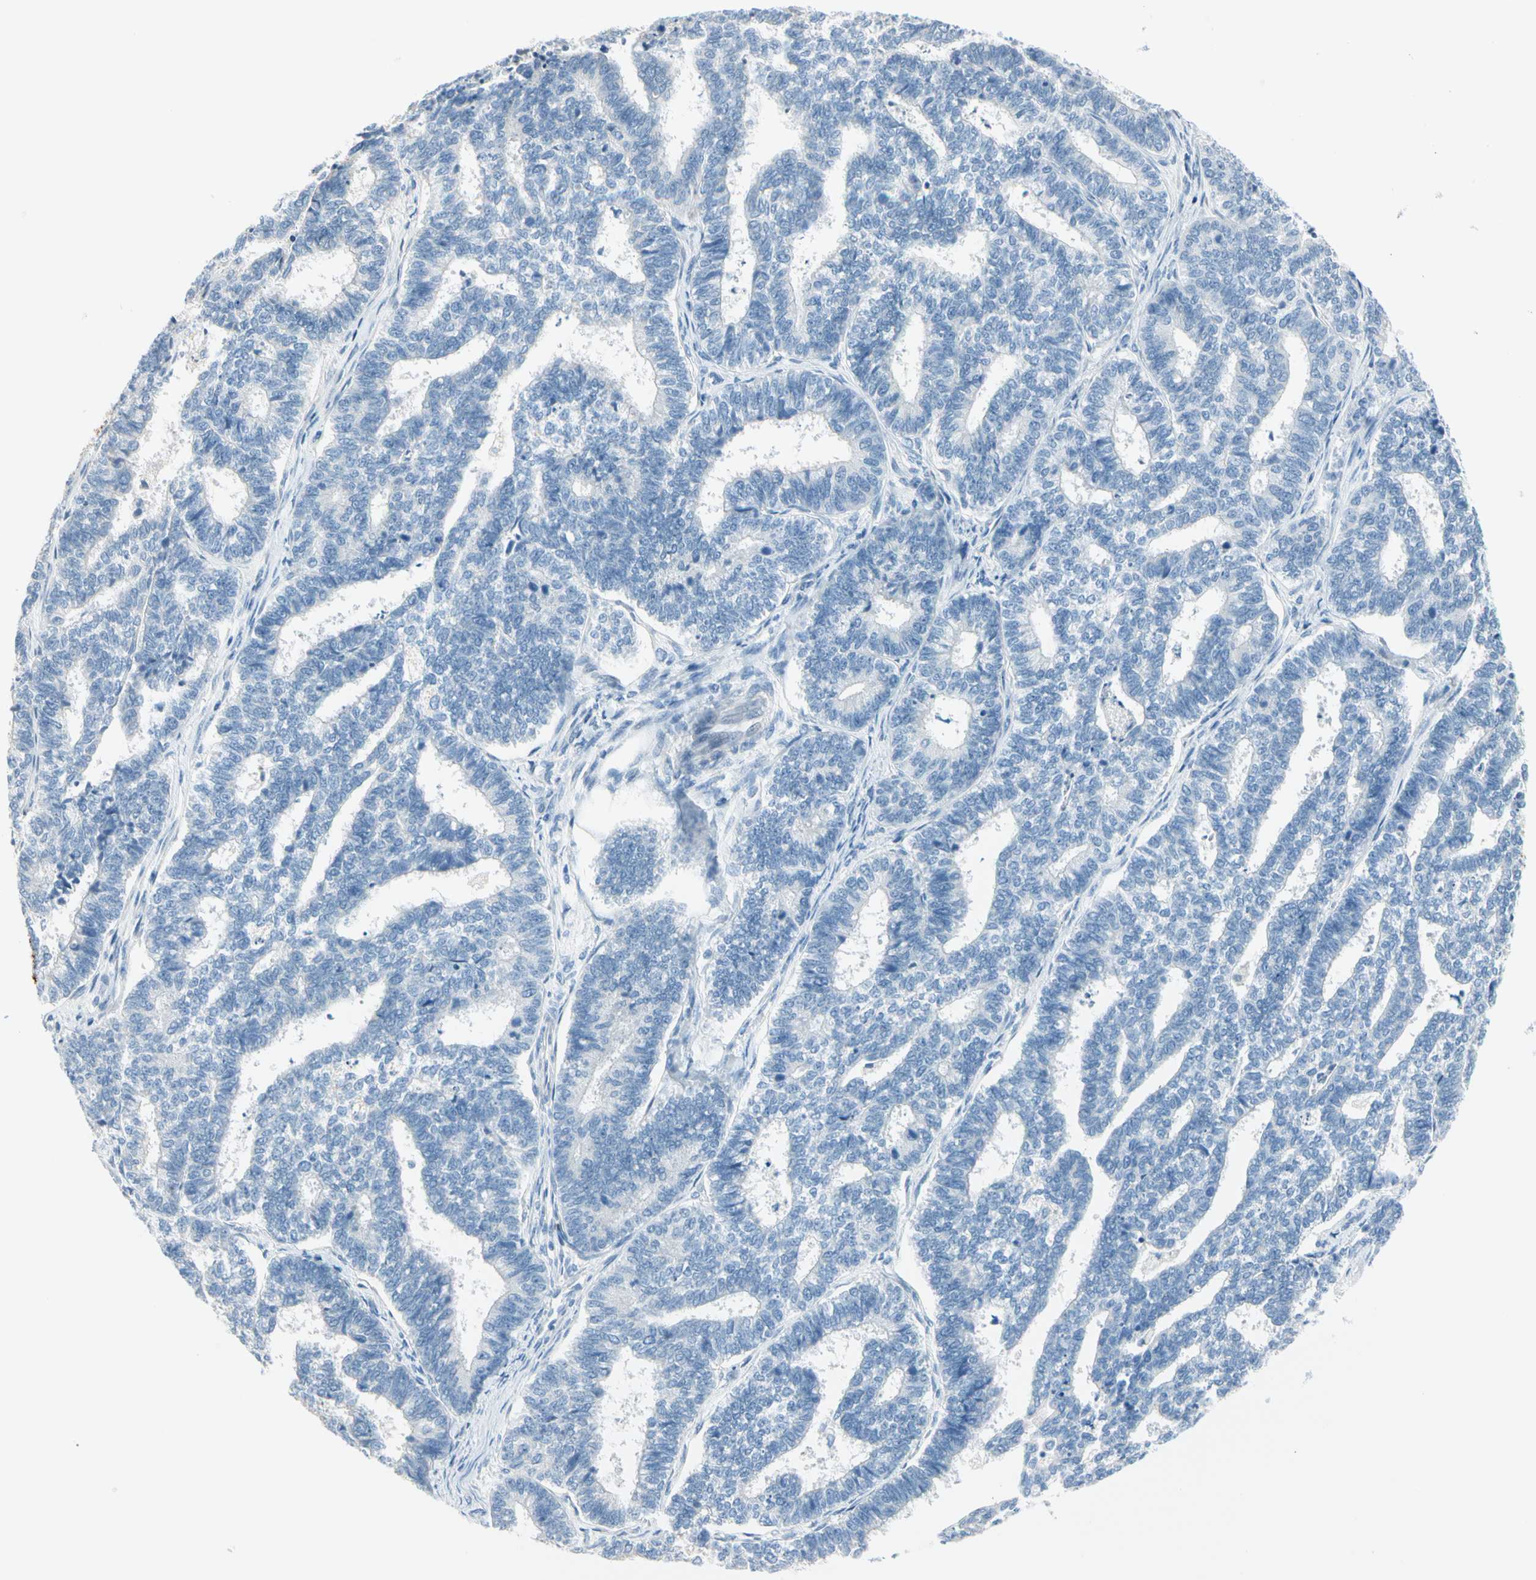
{"staining": {"intensity": "negative", "quantity": "none", "location": "none"}, "tissue": "endometrial cancer", "cell_type": "Tumor cells", "image_type": "cancer", "snomed": [{"axis": "morphology", "description": "Adenocarcinoma, NOS"}, {"axis": "topography", "description": "Endometrium"}], "caption": "A micrograph of endometrial adenocarcinoma stained for a protein demonstrates no brown staining in tumor cells.", "gene": "STK40", "patient": {"sex": "female", "age": 70}}